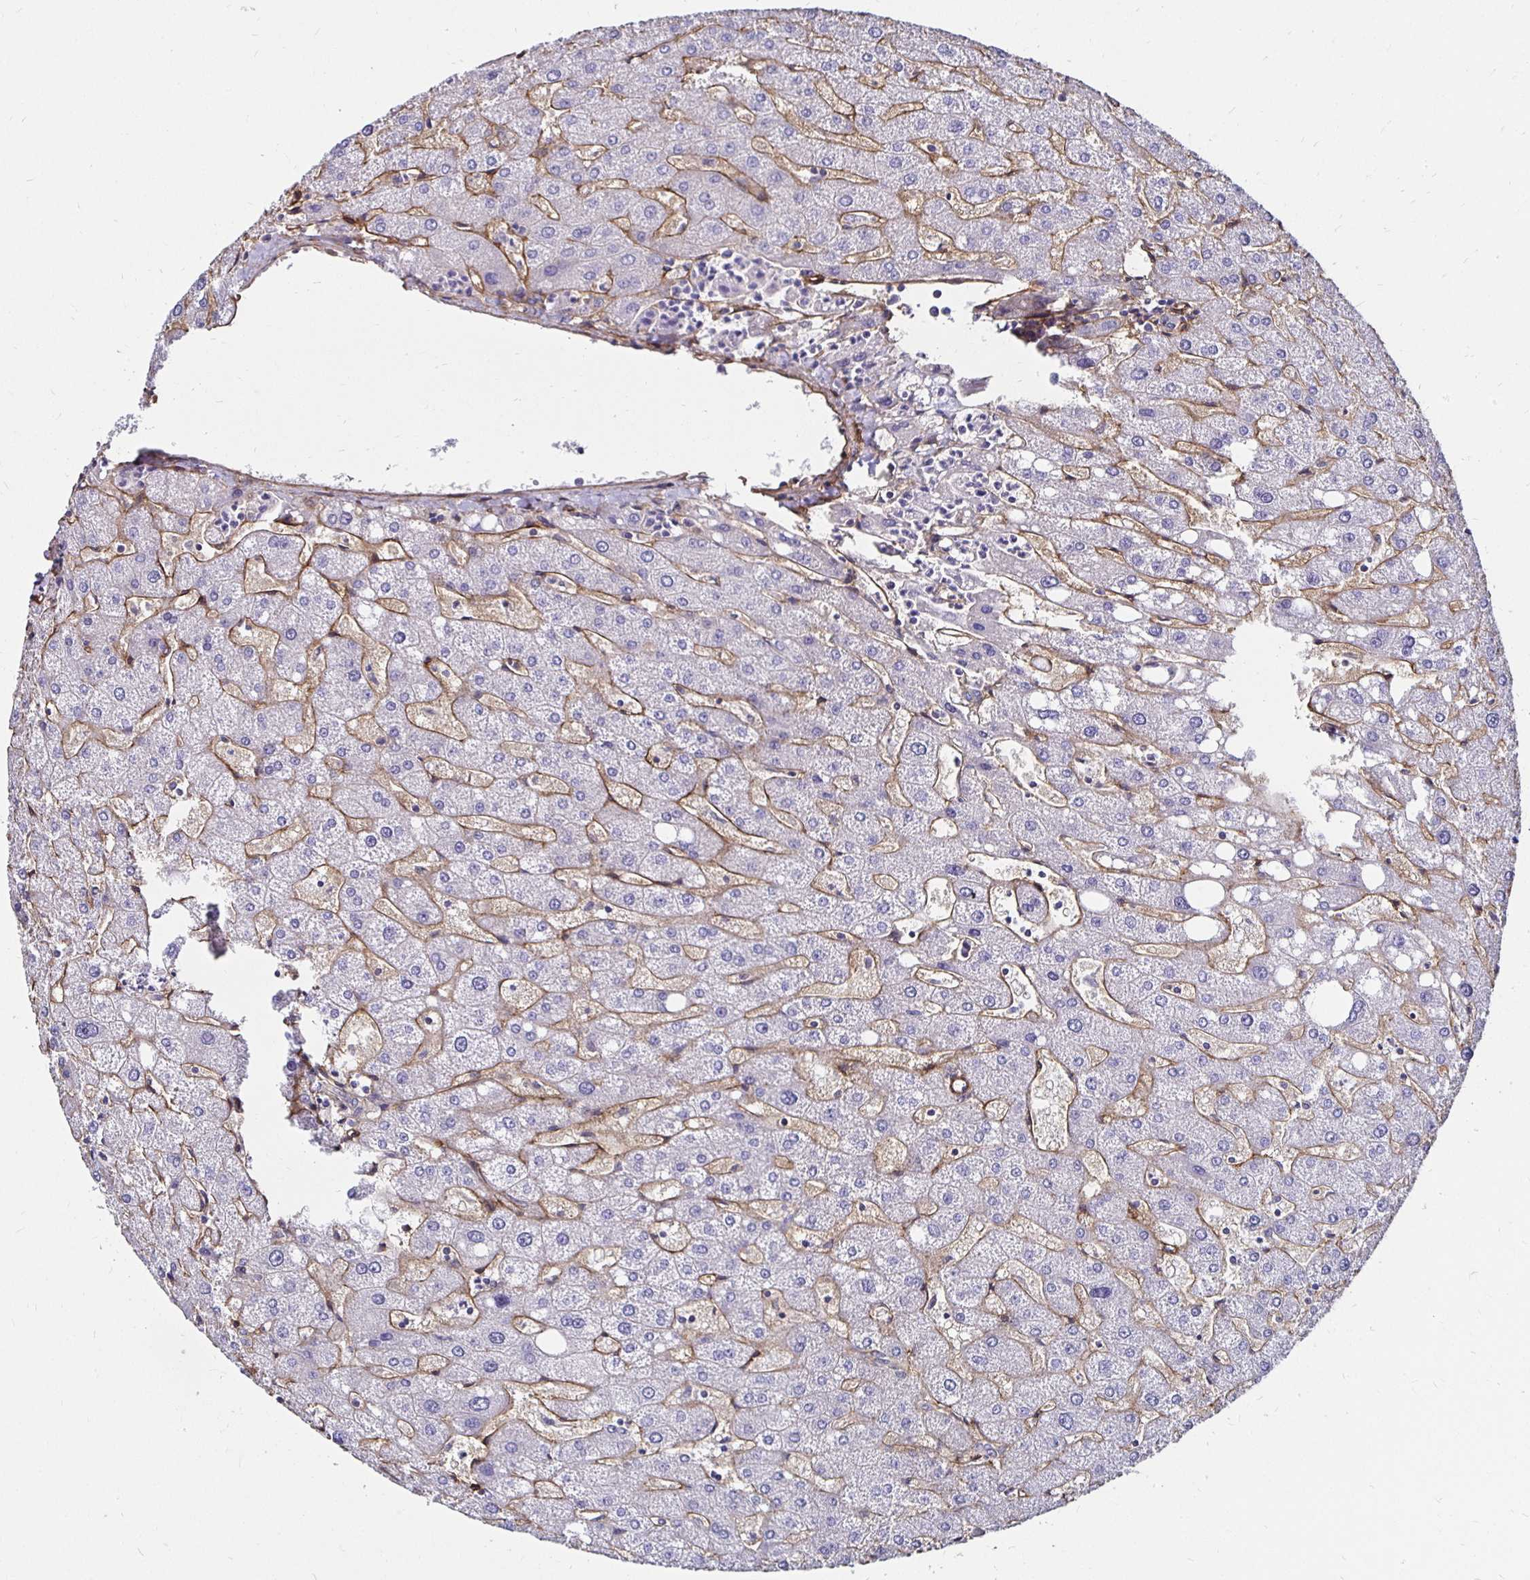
{"staining": {"intensity": "negative", "quantity": "none", "location": "none"}, "tissue": "liver", "cell_type": "Cholangiocytes", "image_type": "normal", "snomed": [{"axis": "morphology", "description": "Normal tissue, NOS"}, {"axis": "topography", "description": "Liver"}], "caption": "Immunohistochemistry (IHC) micrograph of unremarkable liver: human liver stained with DAB displays no significant protein staining in cholangiocytes.", "gene": "ITGB1", "patient": {"sex": "male", "age": 67}}